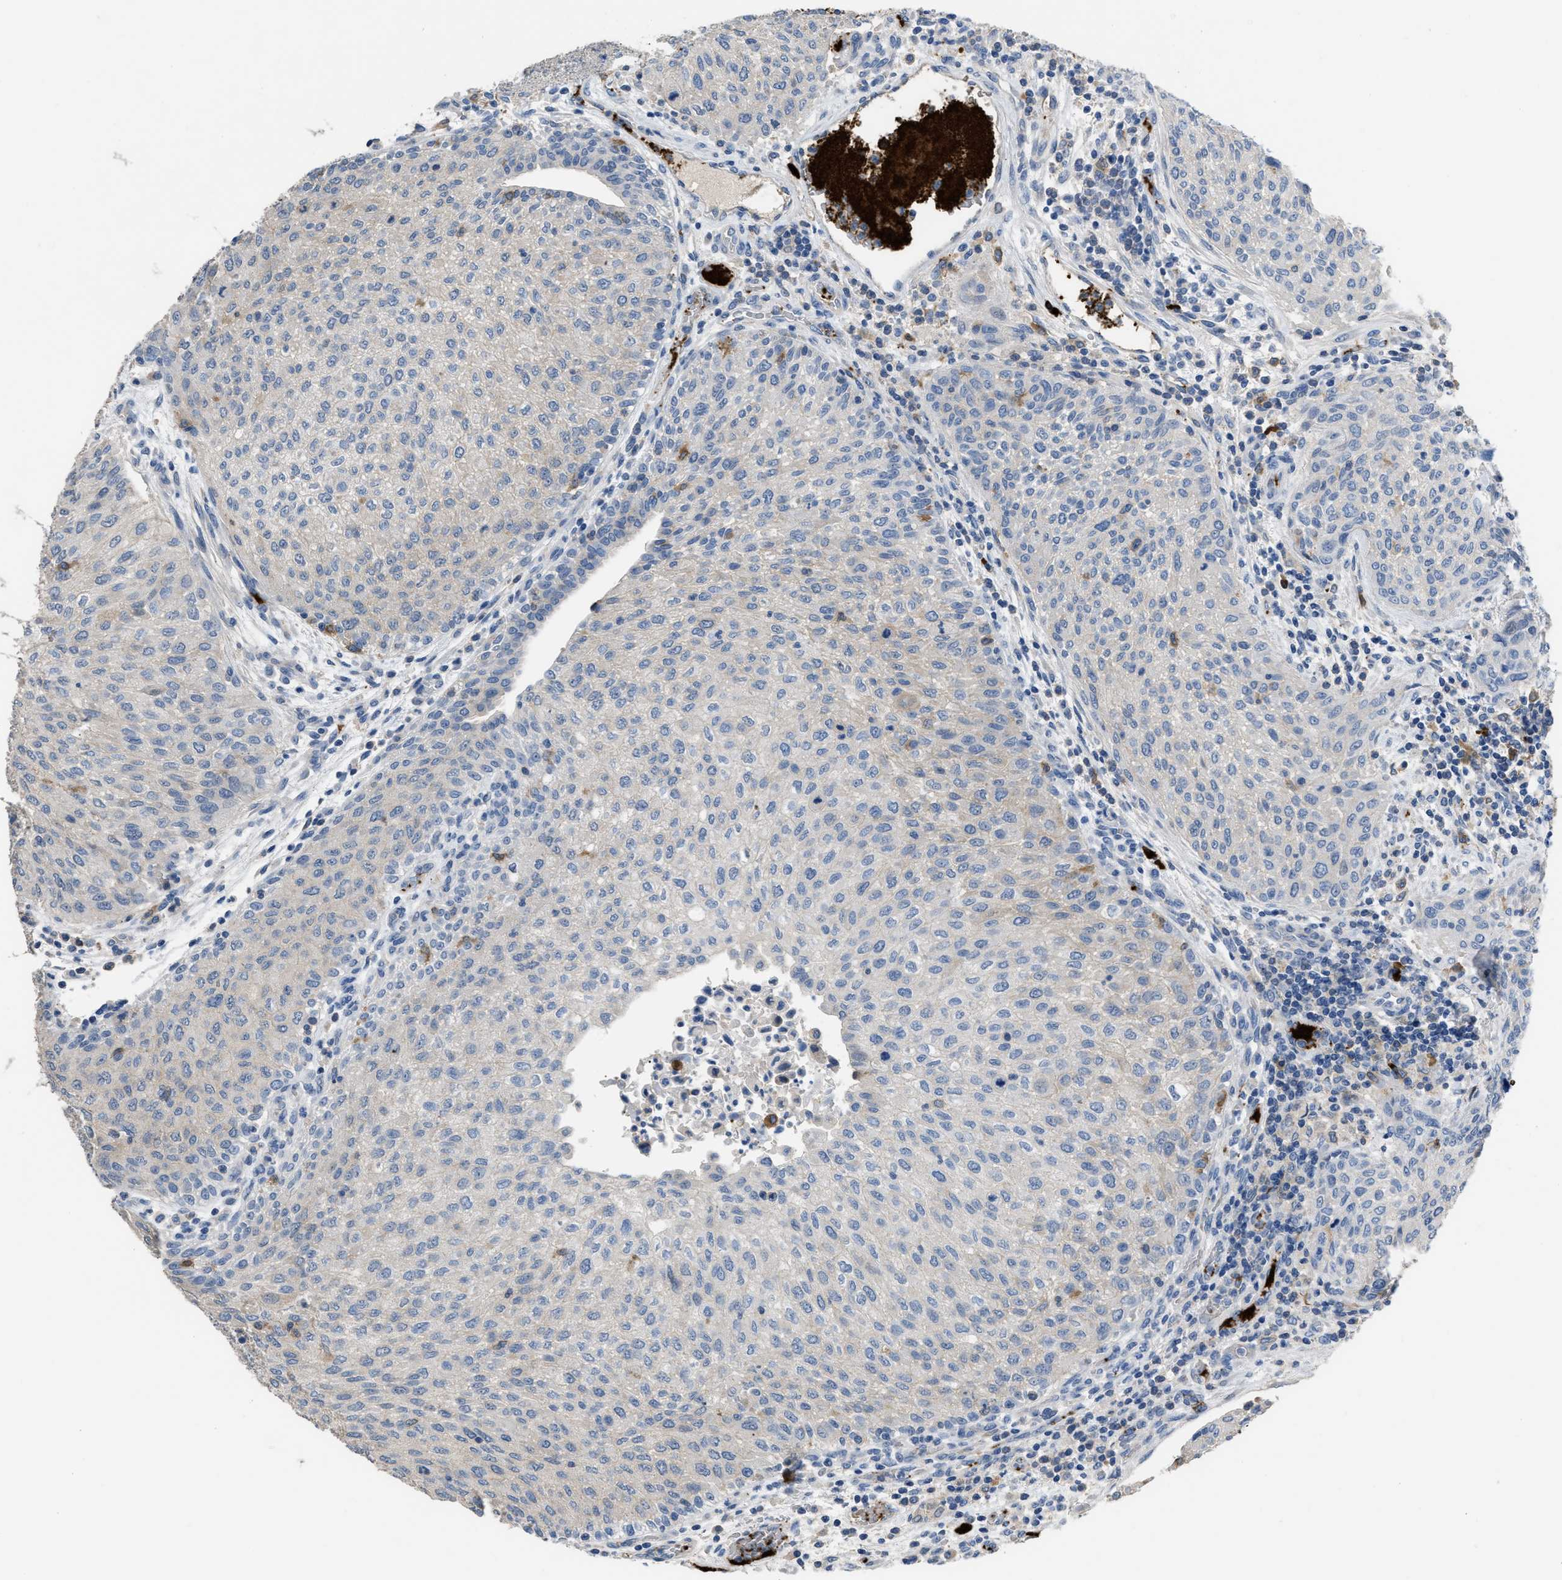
{"staining": {"intensity": "negative", "quantity": "none", "location": "none"}, "tissue": "urothelial cancer", "cell_type": "Tumor cells", "image_type": "cancer", "snomed": [{"axis": "morphology", "description": "Urothelial carcinoma, Low grade"}, {"axis": "morphology", "description": "Urothelial carcinoma, High grade"}, {"axis": "topography", "description": "Urinary bladder"}], "caption": "Protein analysis of urothelial cancer exhibits no significant staining in tumor cells.", "gene": "FGF18", "patient": {"sex": "male", "age": 35}}